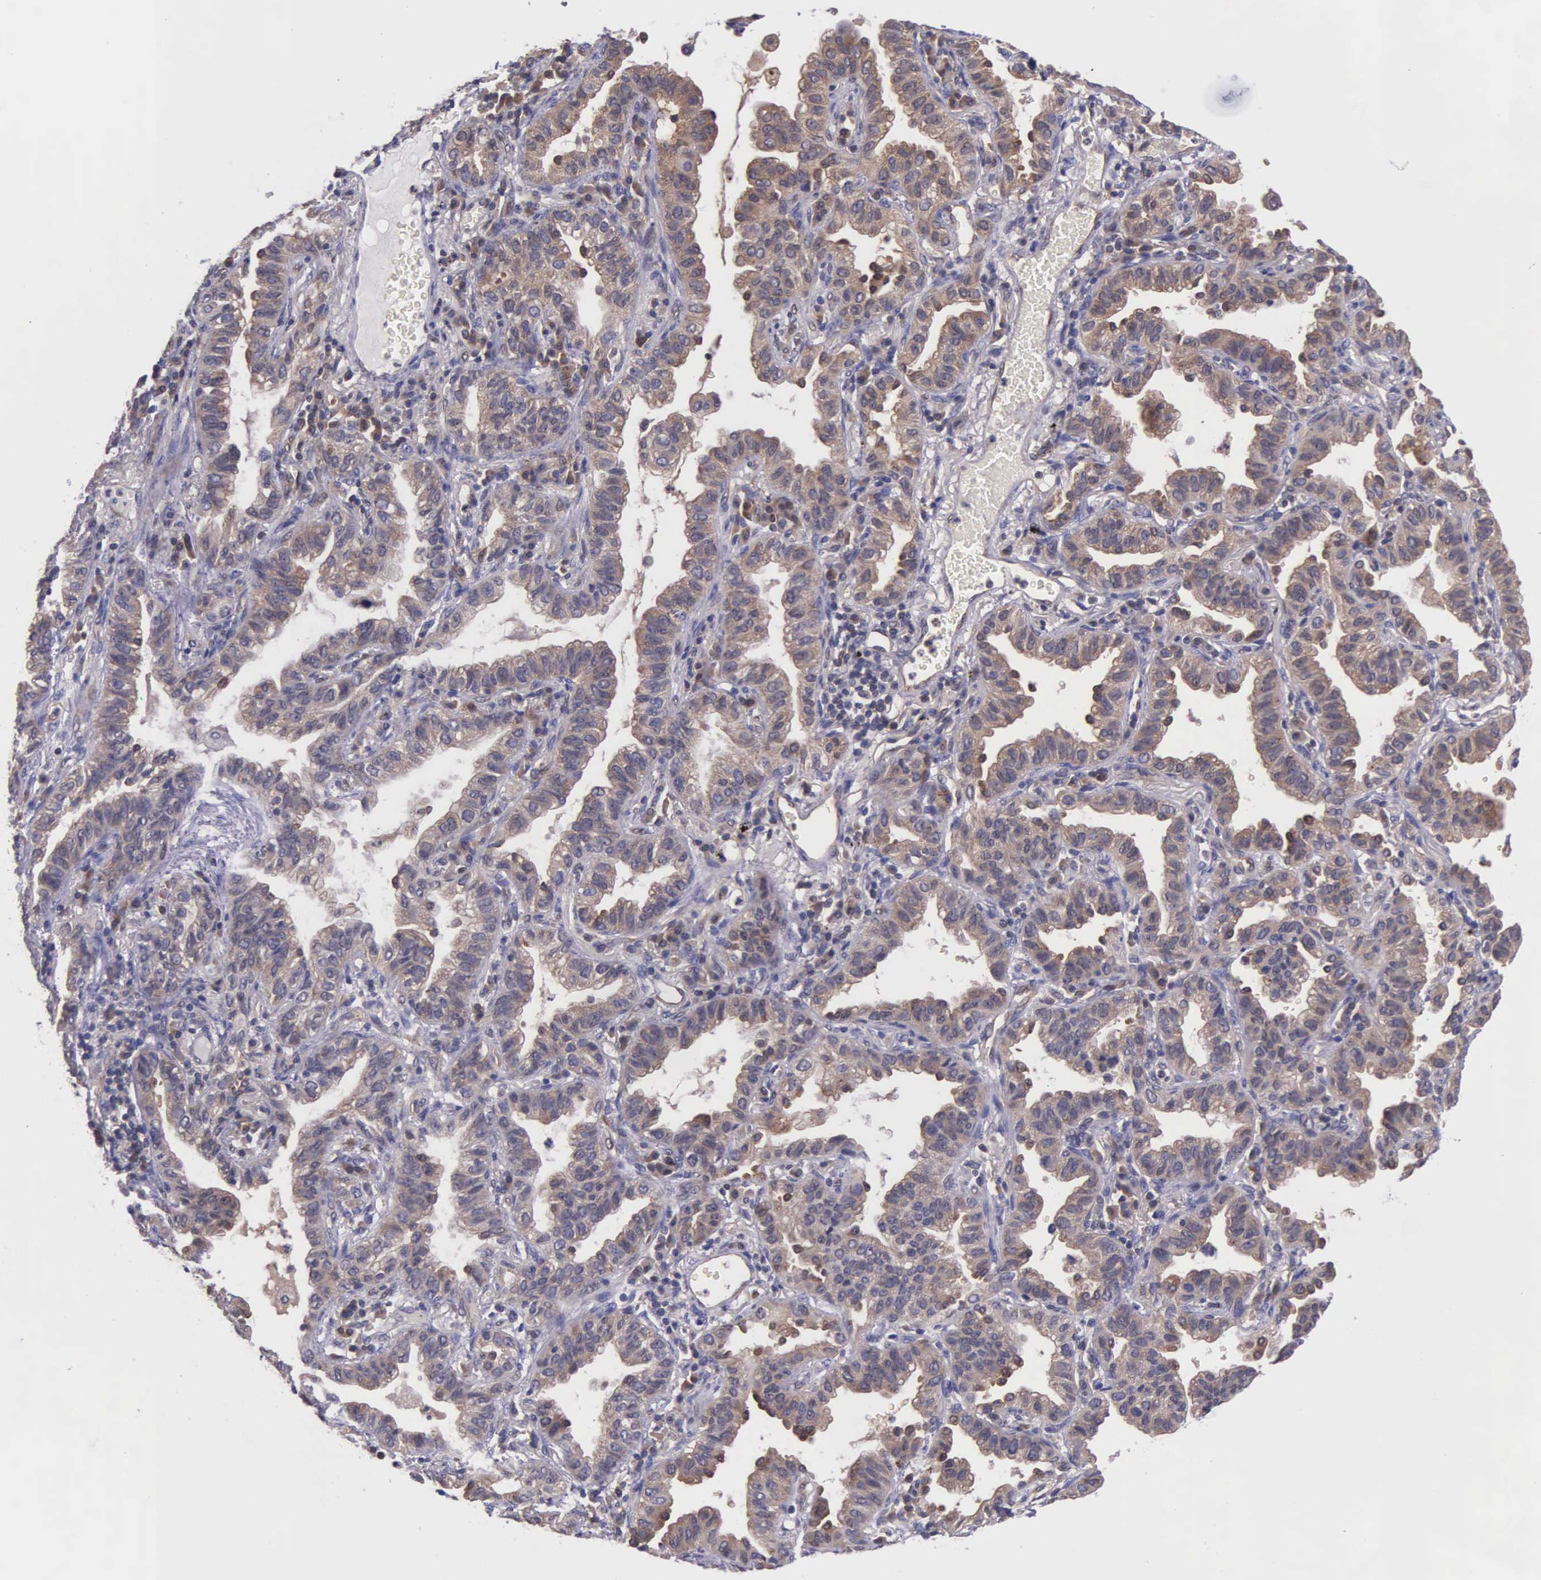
{"staining": {"intensity": "weak", "quantity": ">75%", "location": "cytoplasmic/membranous"}, "tissue": "lung cancer", "cell_type": "Tumor cells", "image_type": "cancer", "snomed": [{"axis": "morphology", "description": "Adenocarcinoma, NOS"}, {"axis": "topography", "description": "Lung"}], "caption": "This is a photomicrograph of immunohistochemistry (IHC) staining of lung adenocarcinoma, which shows weak positivity in the cytoplasmic/membranous of tumor cells.", "gene": "GMPR2", "patient": {"sex": "female", "age": 50}}